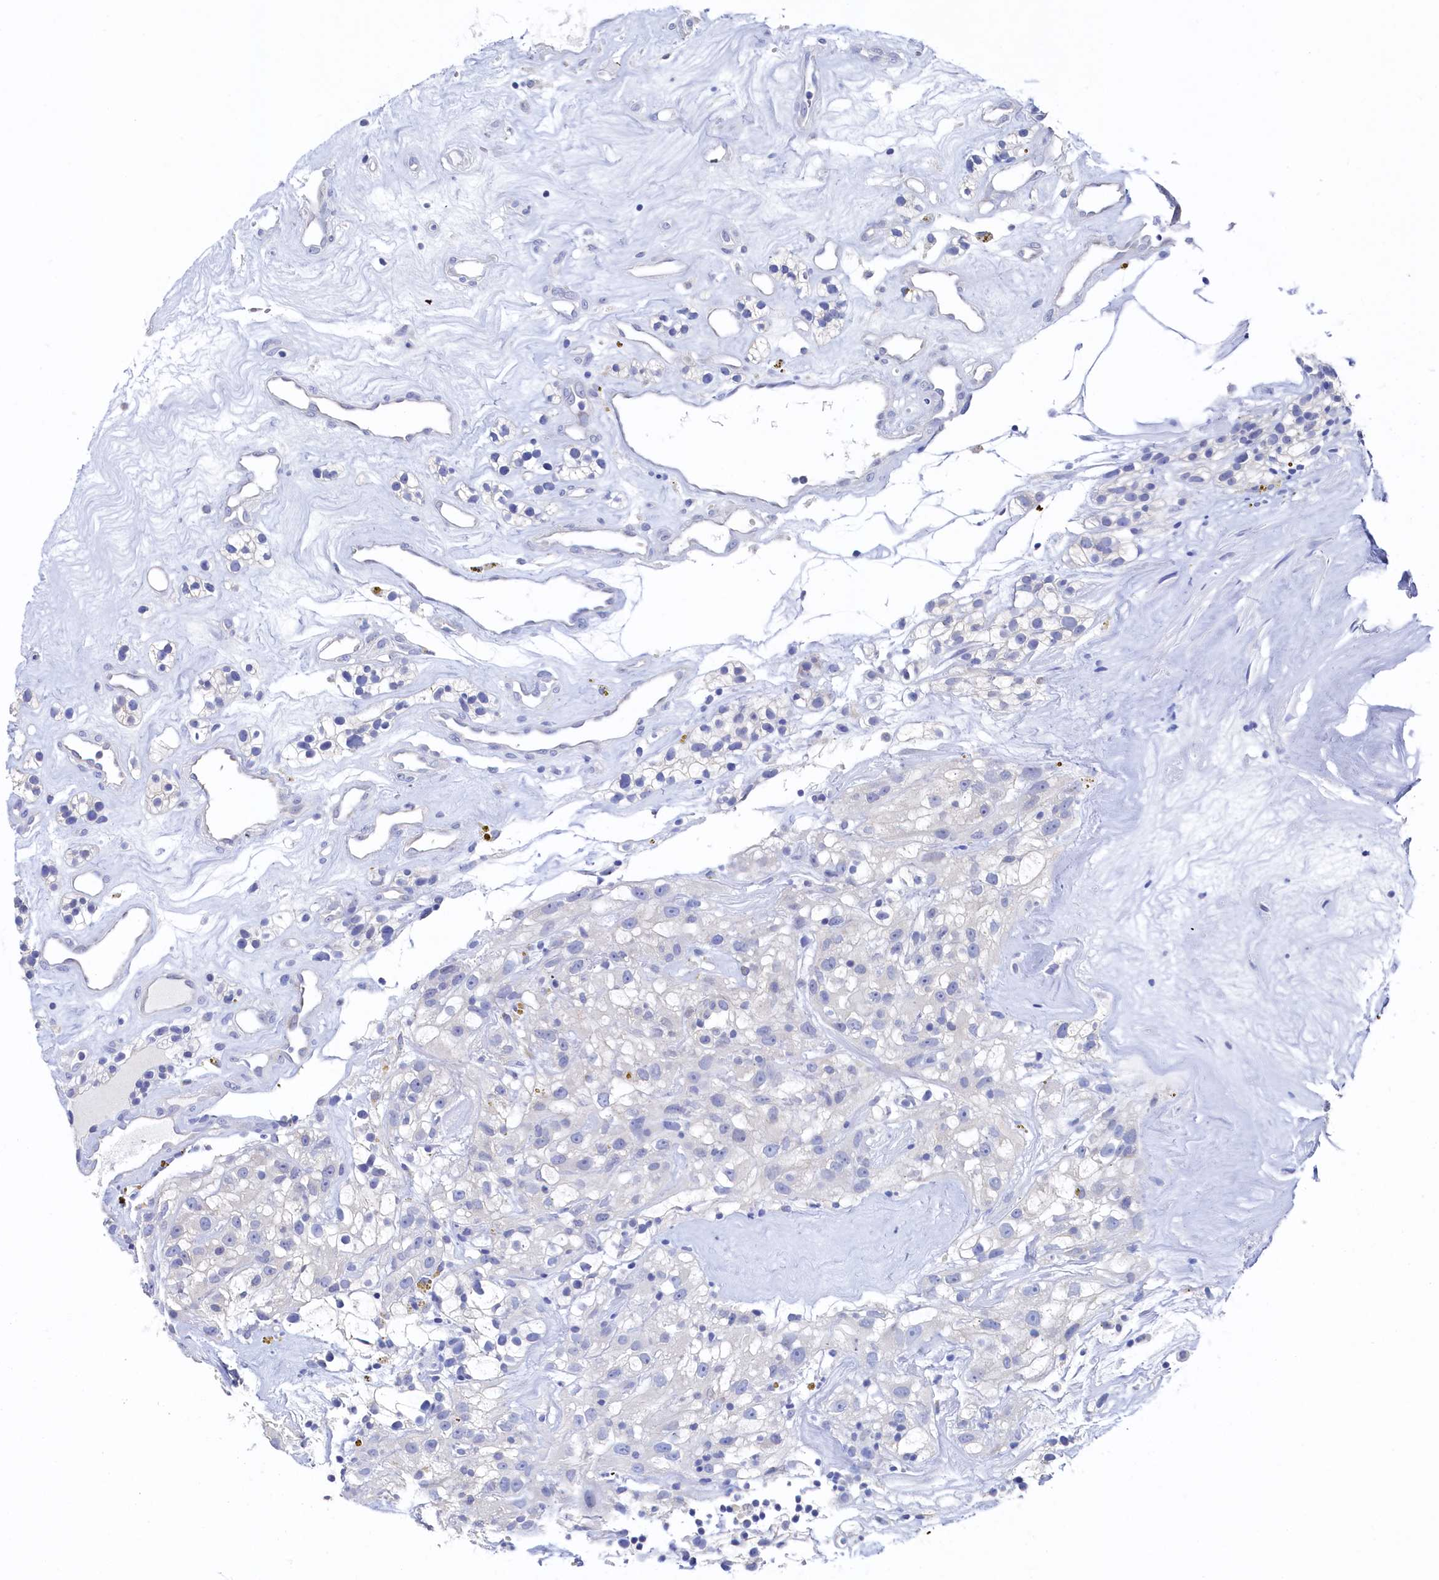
{"staining": {"intensity": "negative", "quantity": "none", "location": "none"}, "tissue": "renal cancer", "cell_type": "Tumor cells", "image_type": "cancer", "snomed": [{"axis": "morphology", "description": "Adenocarcinoma, NOS"}, {"axis": "topography", "description": "Kidney"}], "caption": "There is no significant positivity in tumor cells of renal adenocarcinoma.", "gene": "C11orf54", "patient": {"sex": "female", "age": 57}}